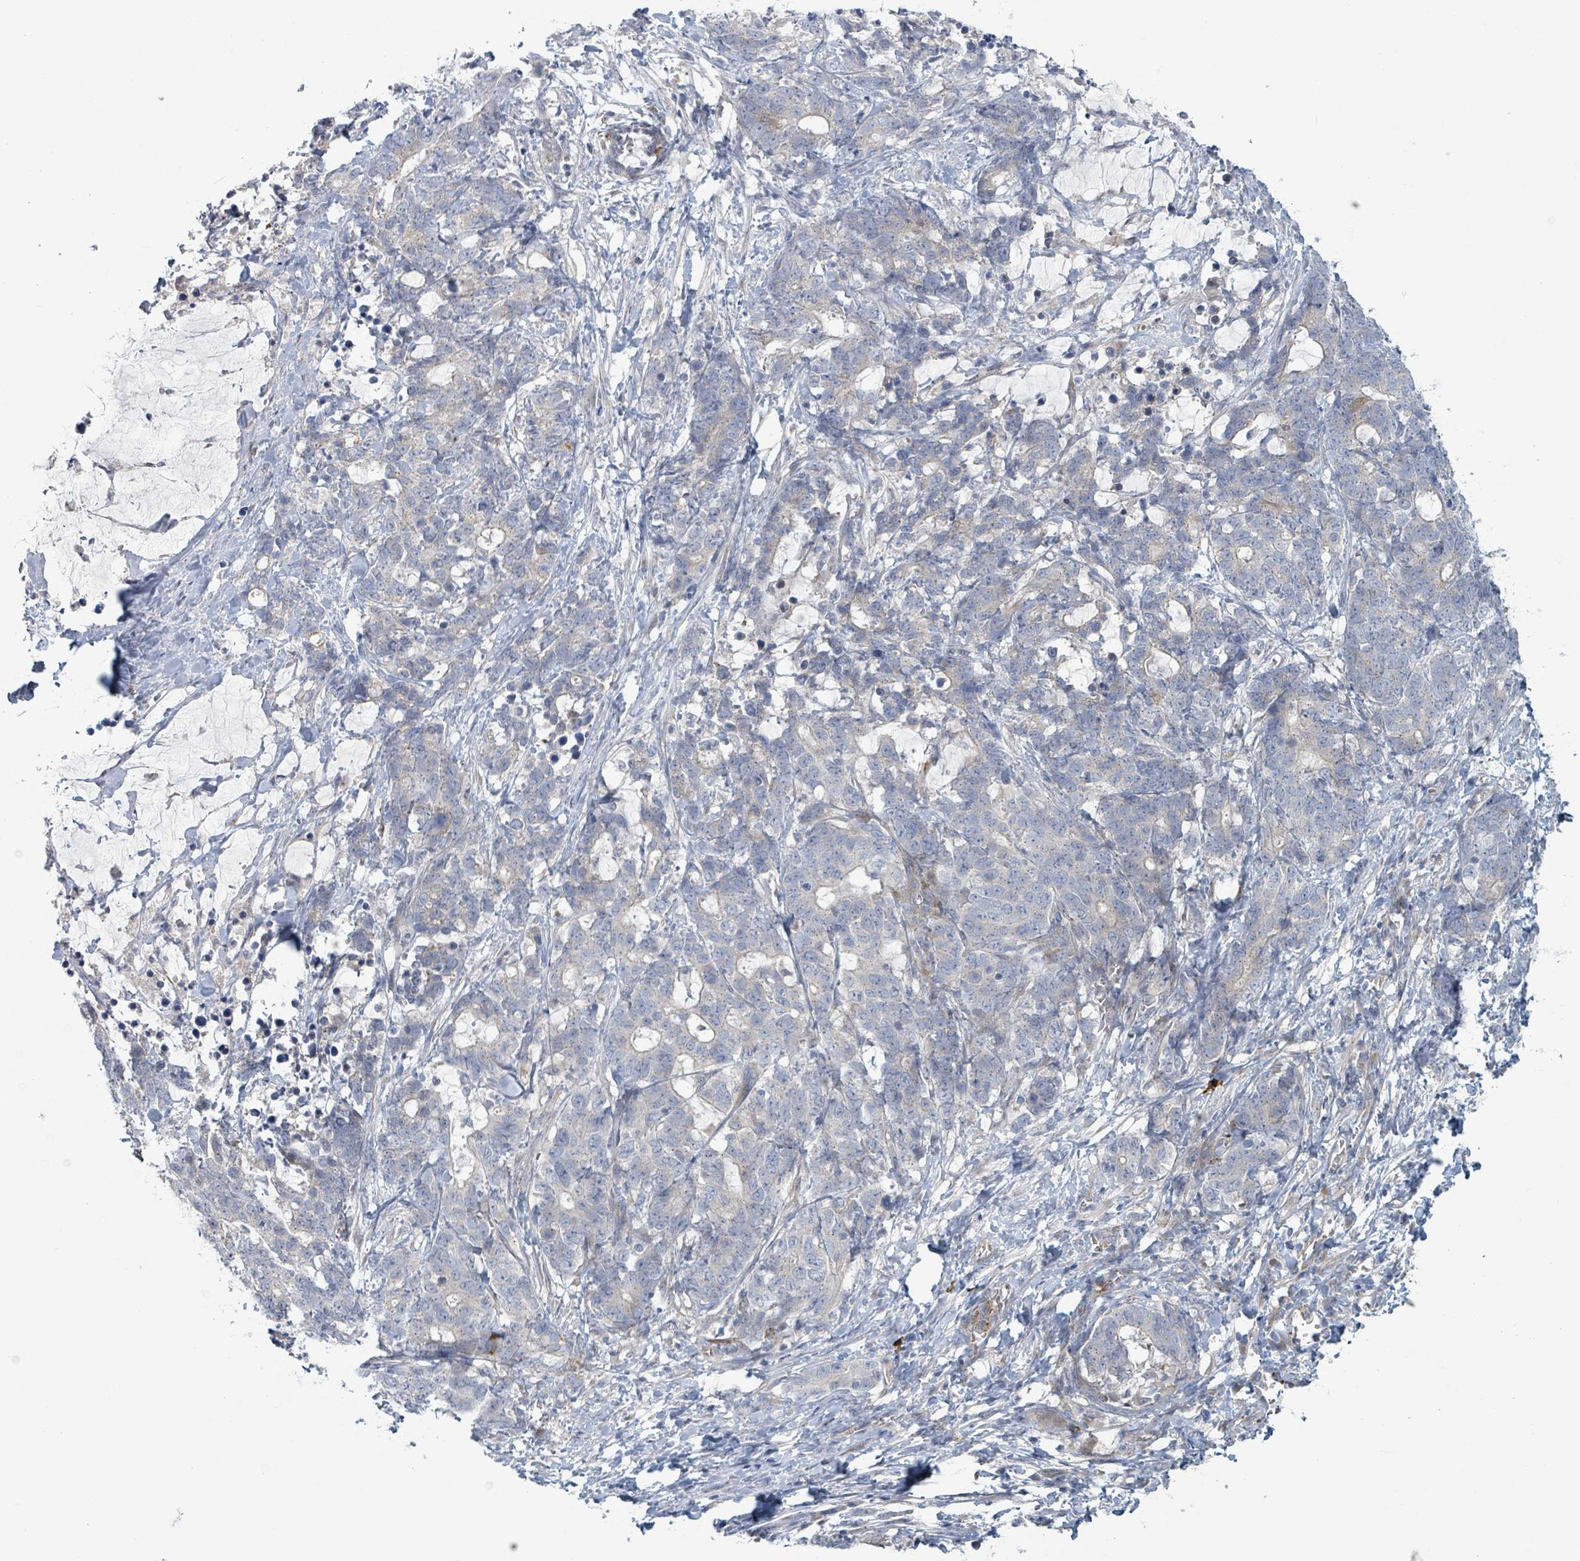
{"staining": {"intensity": "negative", "quantity": "none", "location": "none"}, "tissue": "stomach cancer", "cell_type": "Tumor cells", "image_type": "cancer", "snomed": [{"axis": "morphology", "description": "Normal tissue, NOS"}, {"axis": "morphology", "description": "Adenocarcinoma, NOS"}, {"axis": "topography", "description": "Stomach"}], "caption": "A micrograph of human stomach adenocarcinoma is negative for staining in tumor cells.", "gene": "COL5A3", "patient": {"sex": "female", "age": 64}}